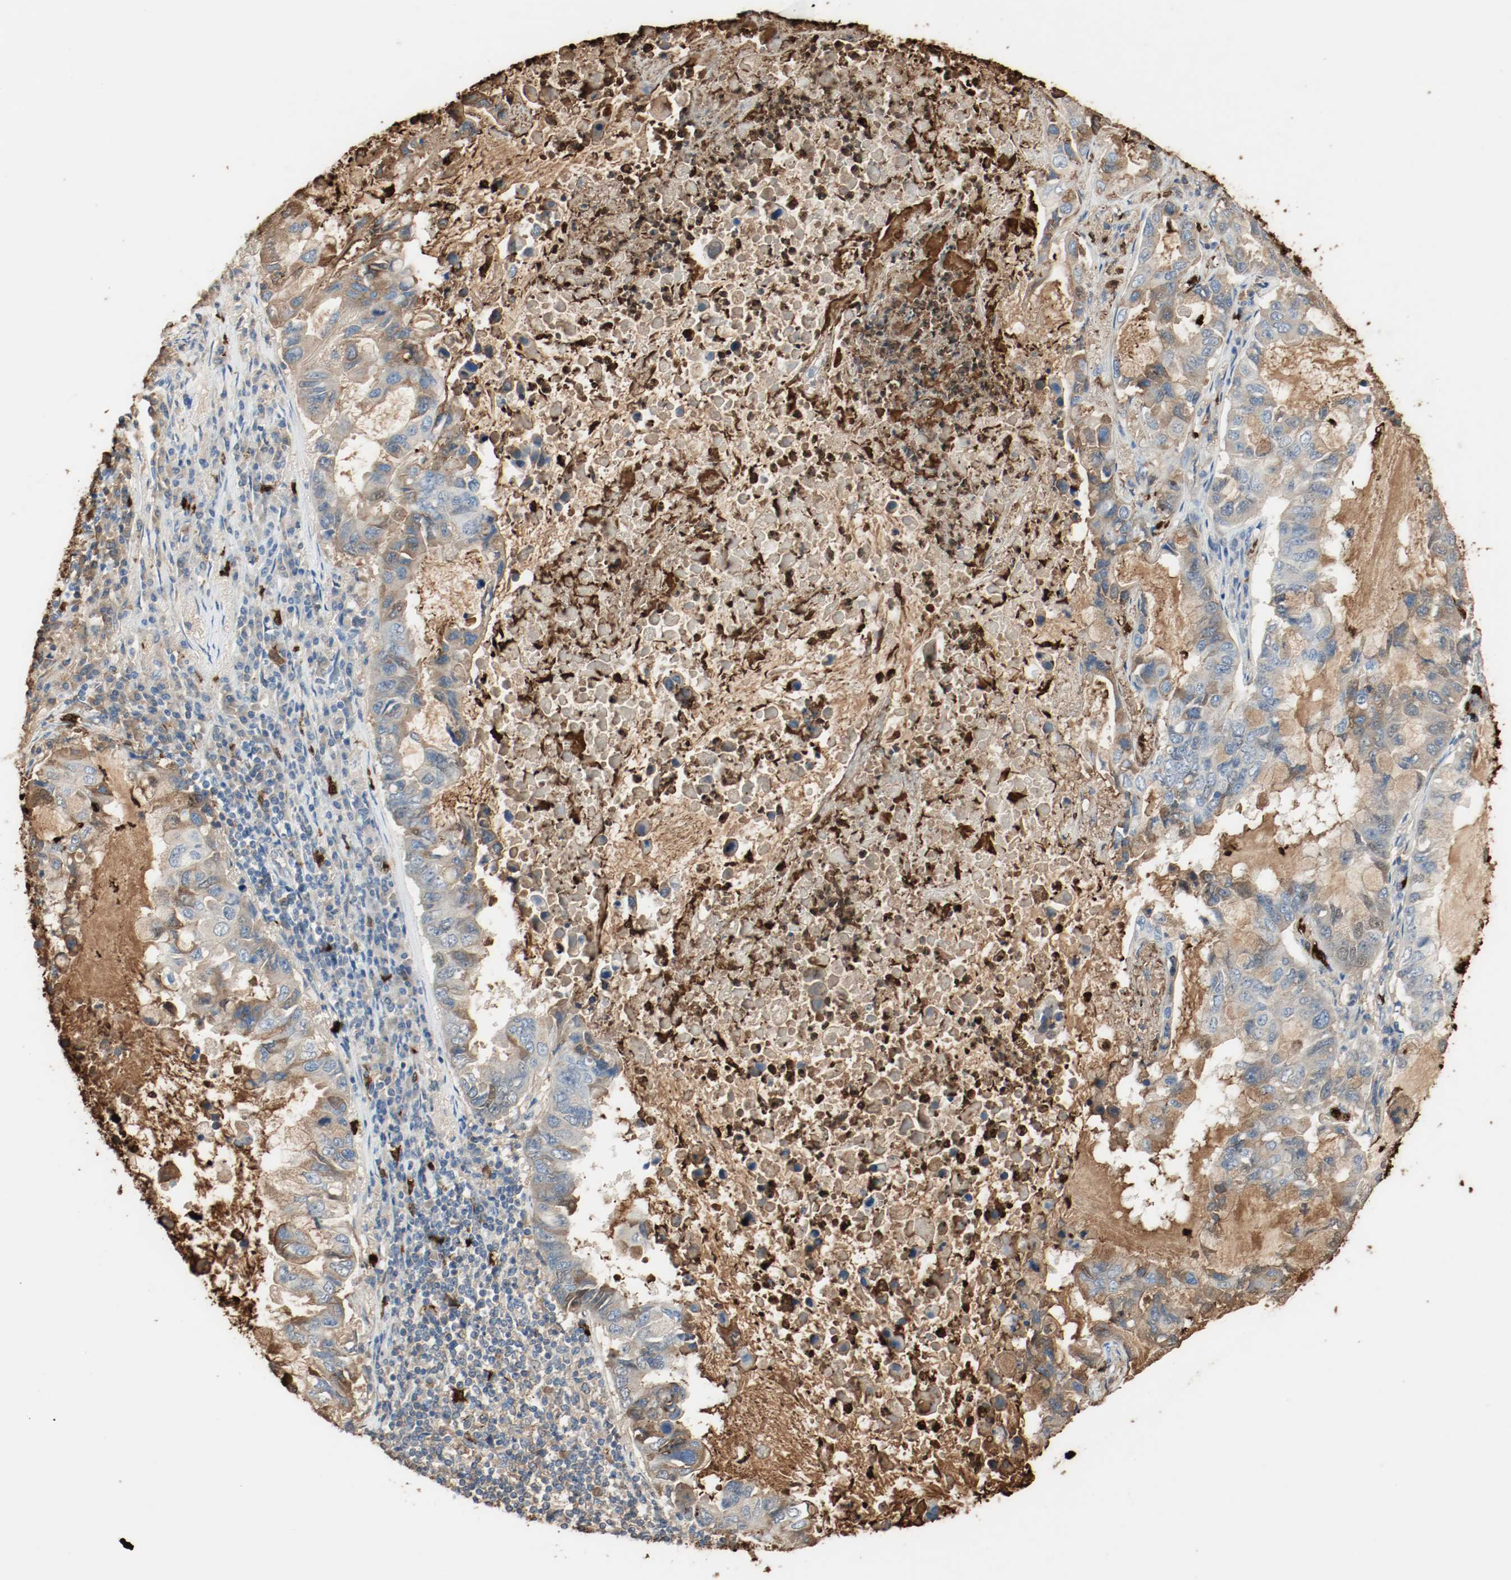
{"staining": {"intensity": "moderate", "quantity": ">75%", "location": "cytoplasmic/membranous"}, "tissue": "lung cancer", "cell_type": "Tumor cells", "image_type": "cancer", "snomed": [{"axis": "morphology", "description": "Adenocarcinoma, NOS"}, {"axis": "topography", "description": "Lung"}], "caption": "A brown stain labels moderate cytoplasmic/membranous staining of a protein in human lung cancer (adenocarcinoma) tumor cells. The protein of interest is stained brown, and the nuclei are stained in blue (DAB (3,3'-diaminobenzidine) IHC with brightfield microscopy, high magnification).", "gene": "S100A9", "patient": {"sex": "male", "age": 64}}